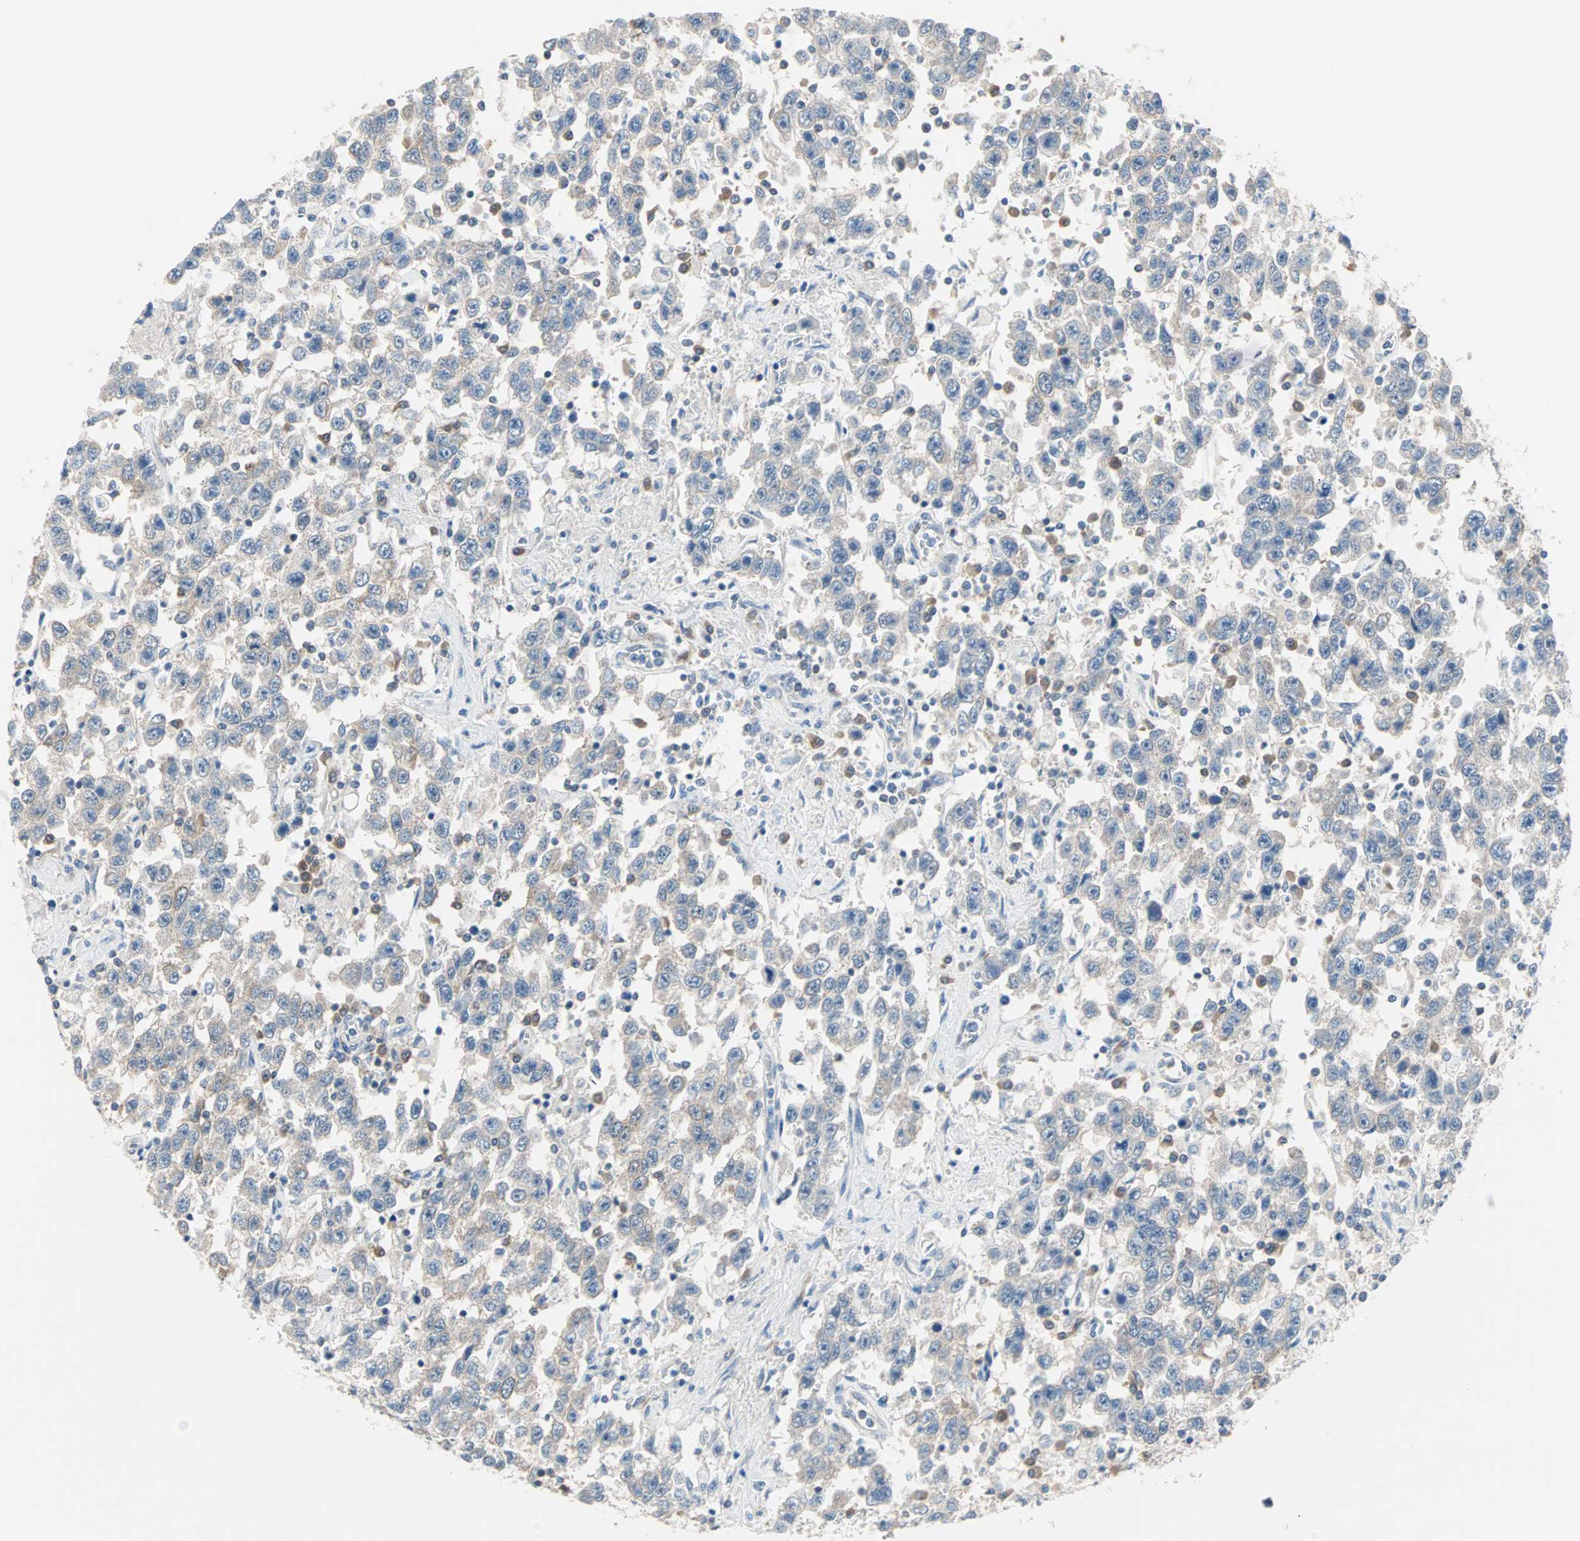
{"staining": {"intensity": "weak", "quantity": "25%-75%", "location": "cytoplasmic/membranous"}, "tissue": "testis cancer", "cell_type": "Tumor cells", "image_type": "cancer", "snomed": [{"axis": "morphology", "description": "Seminoma, NOS"}, {"axis": "topography", "description": "Testis"}], "caption": "Protein analysis of testis cancer (seminoma) tissue reveals weak cytoplasmic/membranous expression in approximately 25%-75% of tumor cells.", "gene": "MPI", "patient": {"sex": "male", "age": 41}}